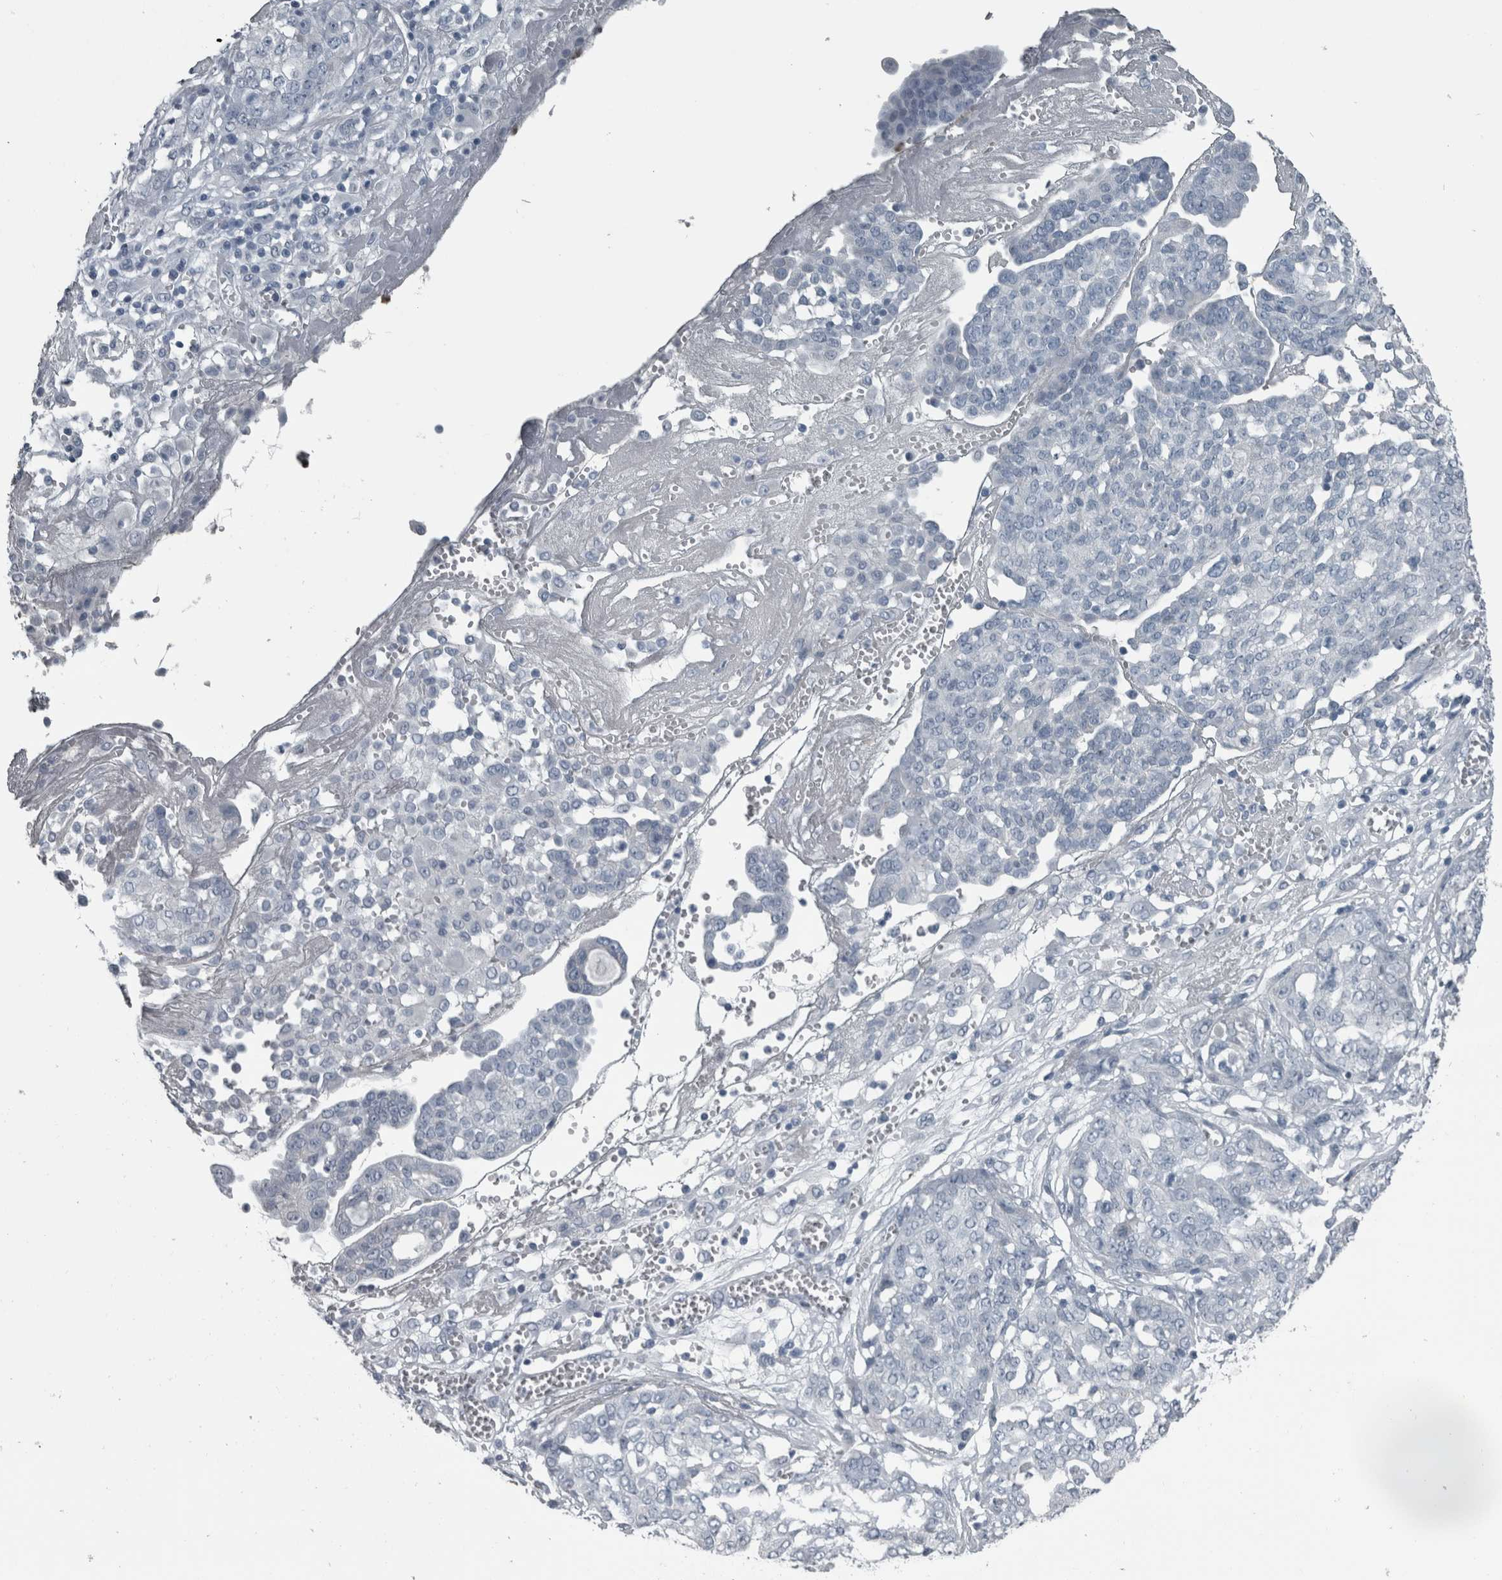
{"staining": {"intensity": "negative", "quantity": "none", "location": "none"}, "tissue": "ovarian cancer", "cell_type": "Tumor cells", "image_type": "cancer", "snomed": [{"axis": "morphology", "description": "Cystadenocarcinoma, serous, NOS"}, {"axis": "topography", "description": "Soft tissue"}, {"axis": "topography", "description": "Ovary"}], "caption": "High power microscopy image of an immunohistochemistry photomicrograph of ovarian serous cystadenocarcinoma, revealing no significant staining in tumor cells.", "gene": "KRT20", "patient": {"sex": "female", "age": 57}}